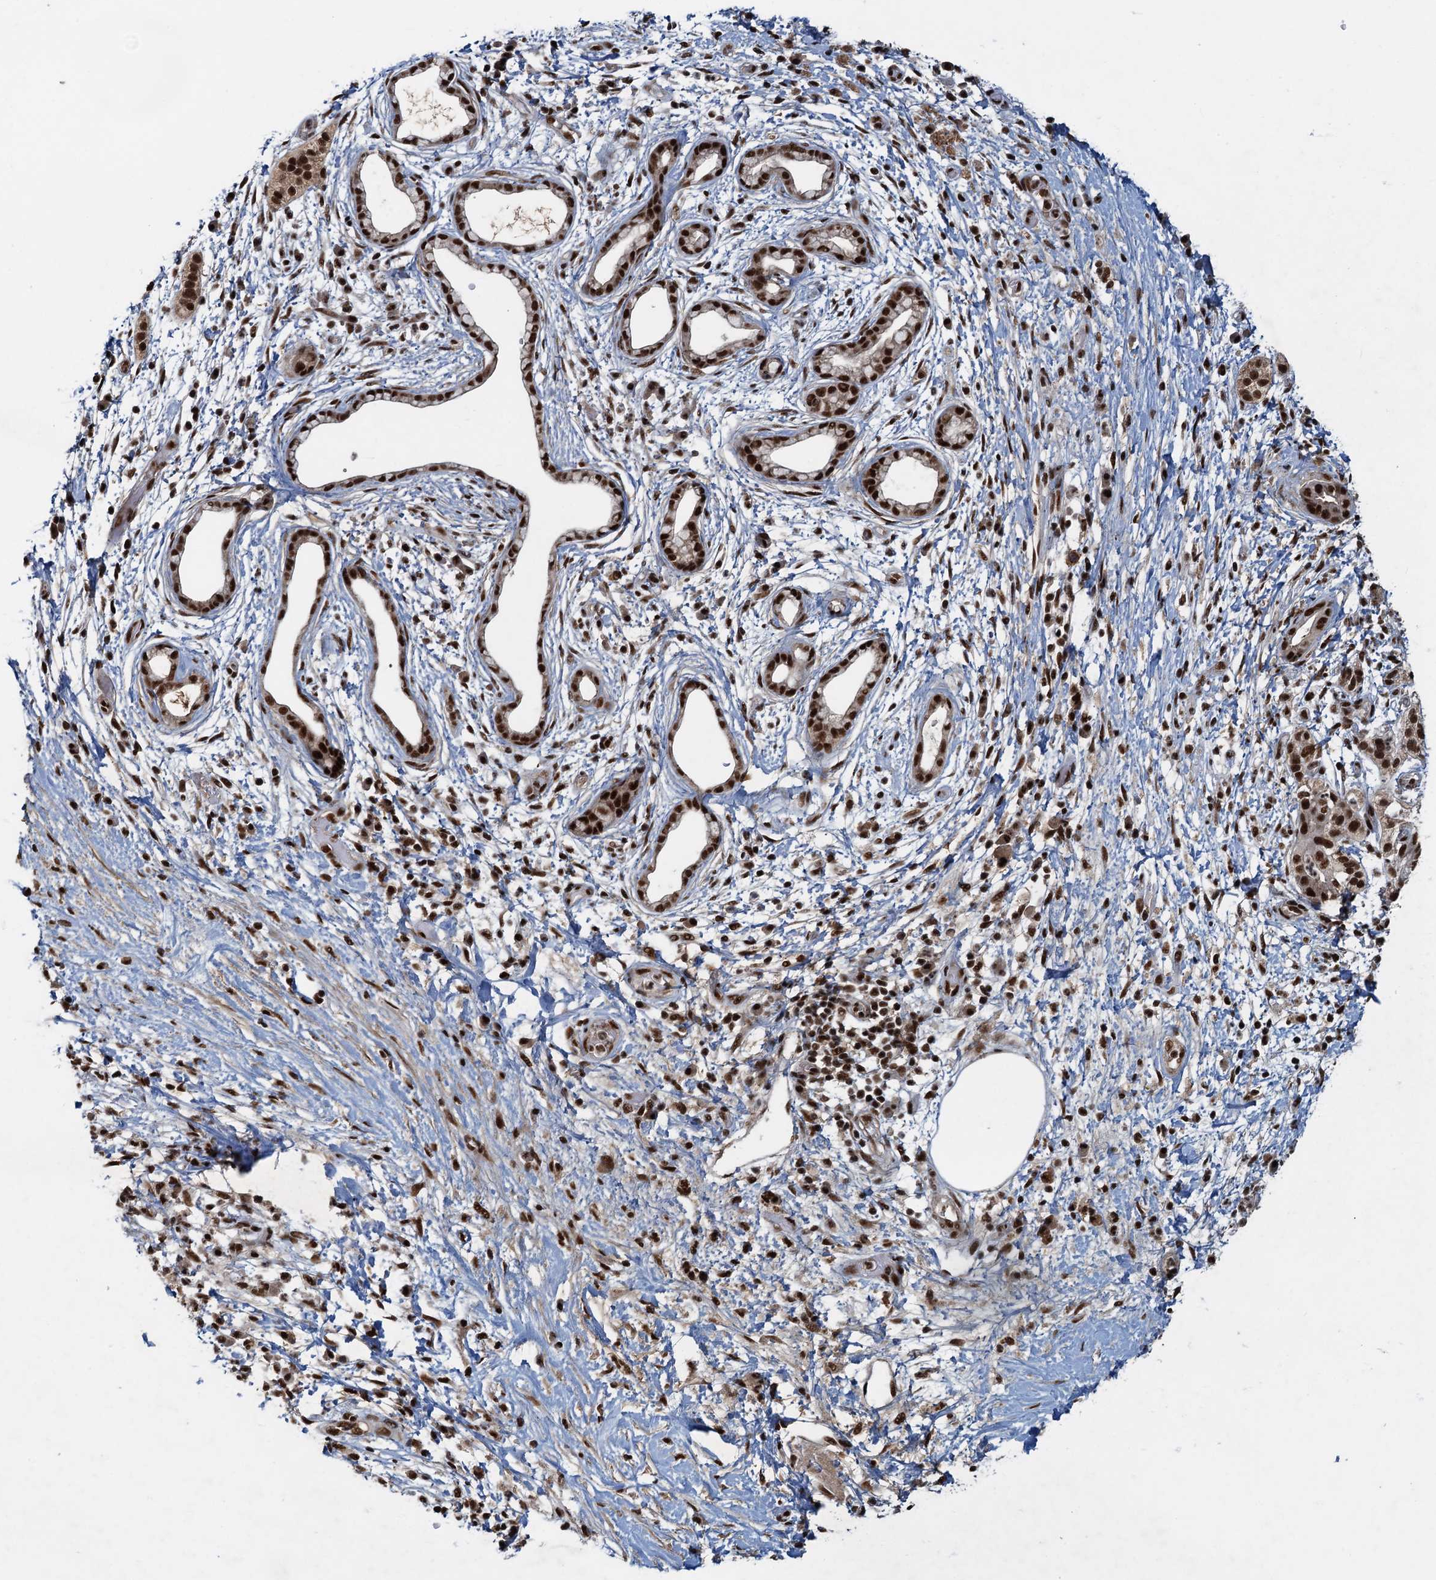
{"staining": {"intensity": "strong", "quantity": ">75%", "location": "nuclear"}, "tissue": "pancreatic cancer", "cell_type": "Tumor cells", "image_type": "cancer", "snomed": [{"axis": "morphology", "description": "Adenocarcinoma, NOS"}, {"axis": "topography", "description": "Pancreas"}], "caption": "Protein expression analysis of adenocarcinoma (pancreatic) shows strong nuclear positivity in approximately >75% of tumor cells.", "gene": "ZC3H18", "patient": {"sex": "female", "age": 73}}